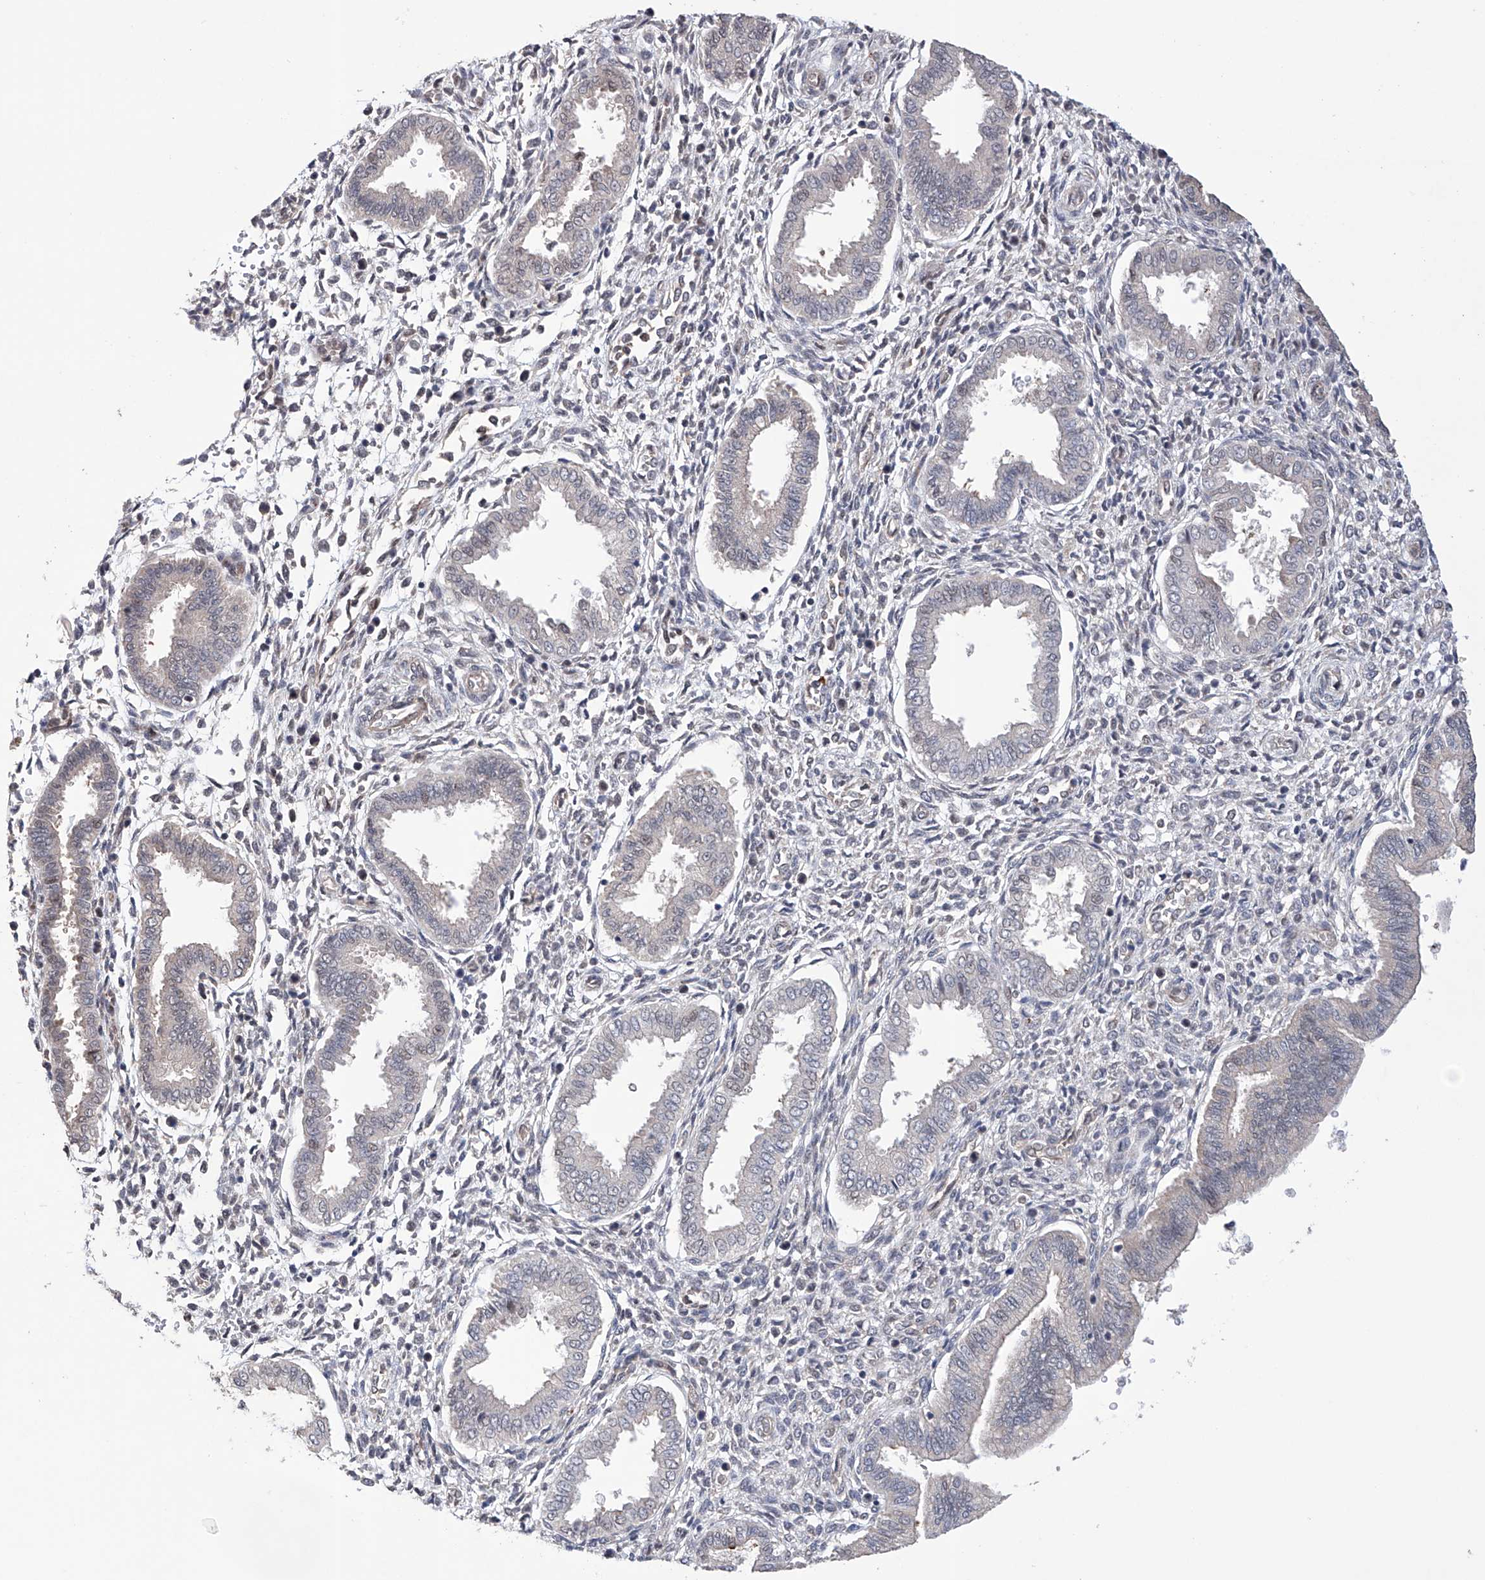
{"staining": {"intensity": "negative", "quantity": "none", "location": "none"}, "tissue": "endometrium", "cell_type": "Cells in endometrial stroma", "image_type": "normal", "snomed": [{"axis": "morphology", "description": "Normal tissue, NOS"}, {"axis": "topography", "description": "Endometrium"}], "caption": "Immunohistochemistry image of benign endometrium stained for a protein (brown), which displays no expression in cells in endometrial stroma. (Immunohistochemistry, brightfield microscopy, high magnification).", "gene": "AFG1L", "patient": {"sex": "female", "age": 24}}